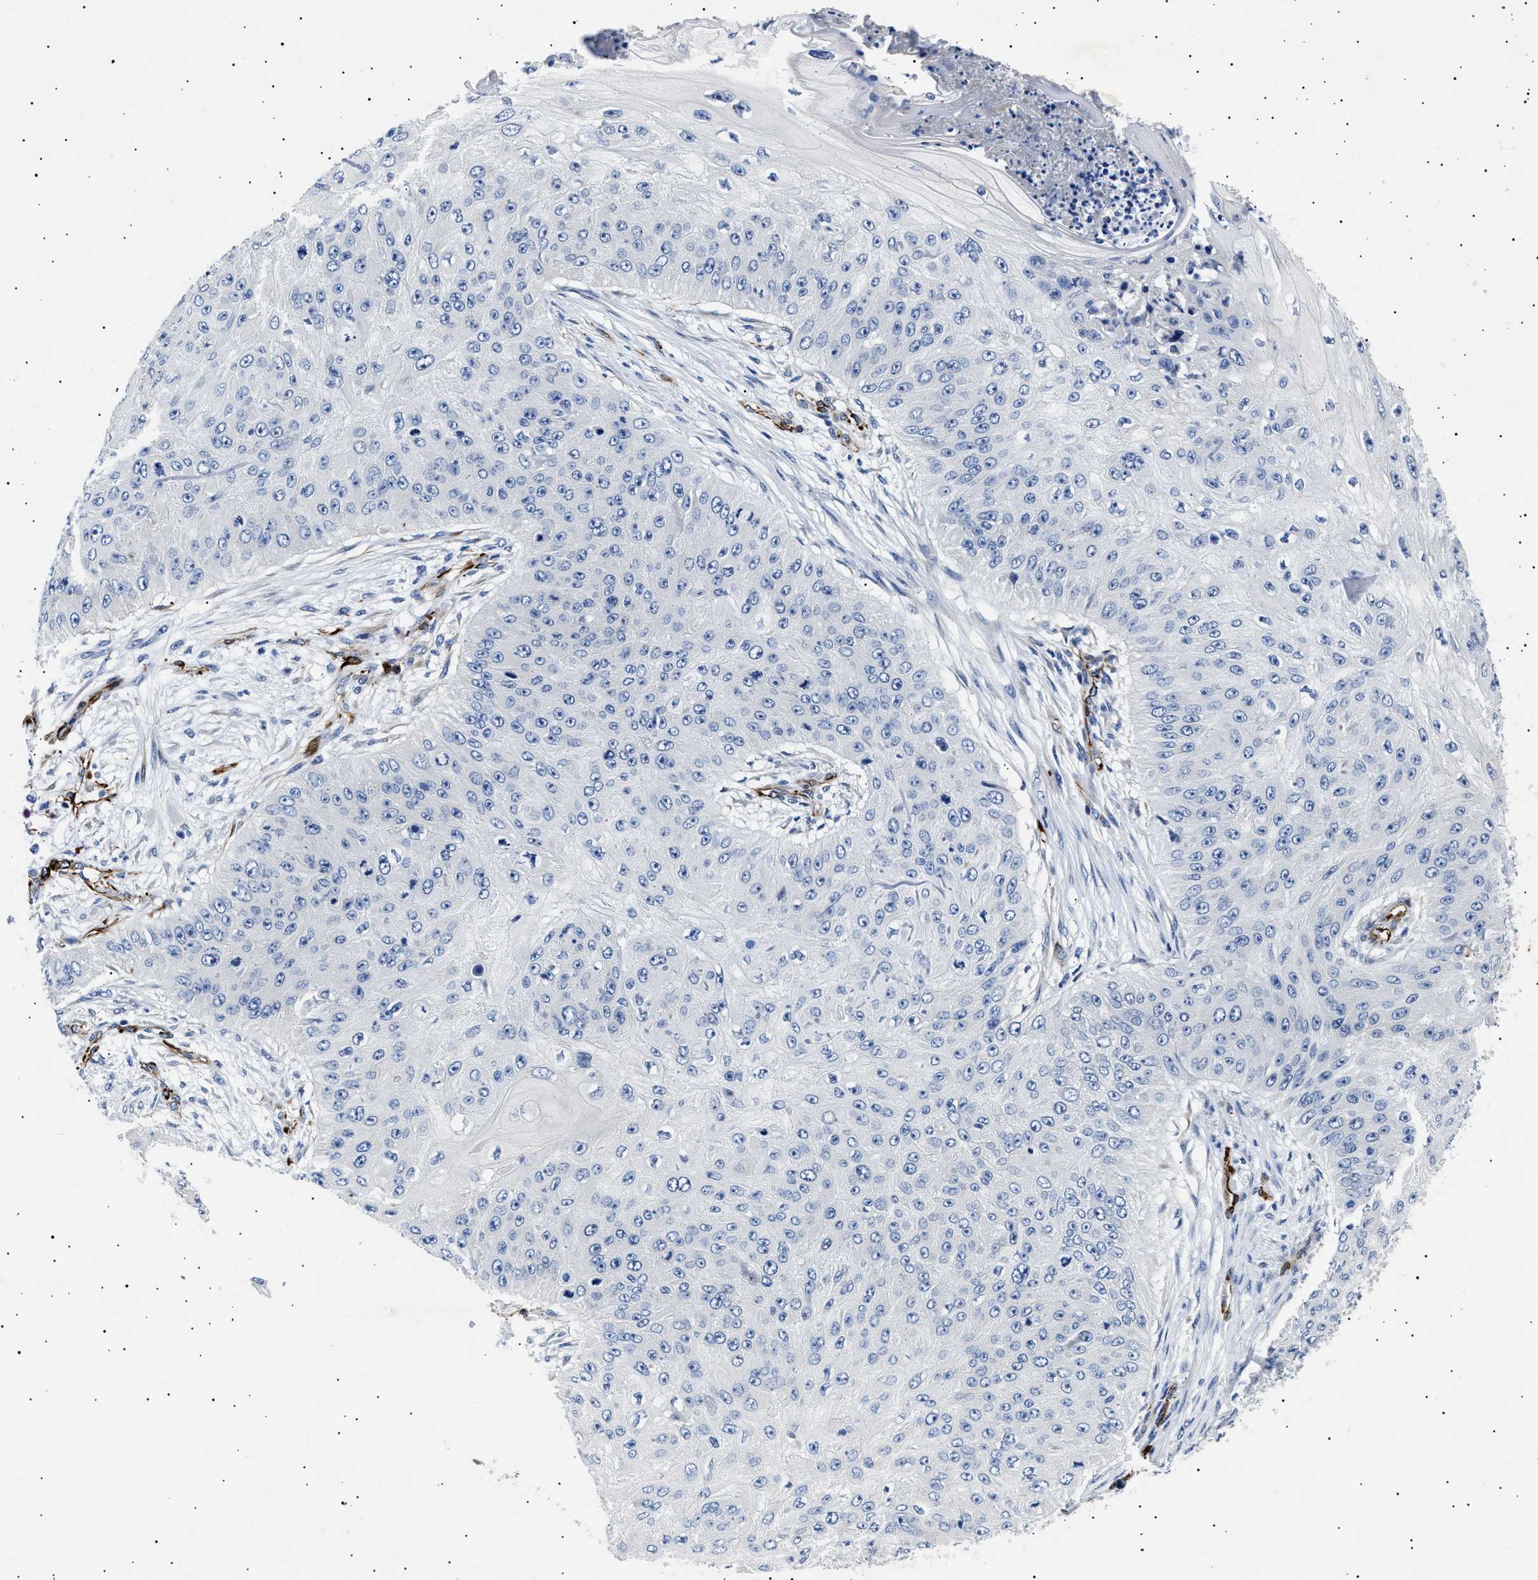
{"staining": {"intensity": "negative", "quantity": "none", "location": "none"}, "tissue": "skin cancer", "cell_type": "Tumor cells", "image_type": "cancer", "snomed": [{"axis": "morphology", "description": "Squamous cell carcinoma, NOS"}, {"axis": "topography", "description": "Skin"}], "caption": "Immunohistochemical staining of human squamous cell carcinoma (skin) shows no significant positivity in tumor cells. Brightfield microscopy of immunohistochemistry (IHC) stained with DAB (3,3'-diaminobenzidine) (brown) and hematoxylin (blue), captured at high magnification.", "gene": "OLFML2A", "patient": {"sex": "female", "age": 80}}